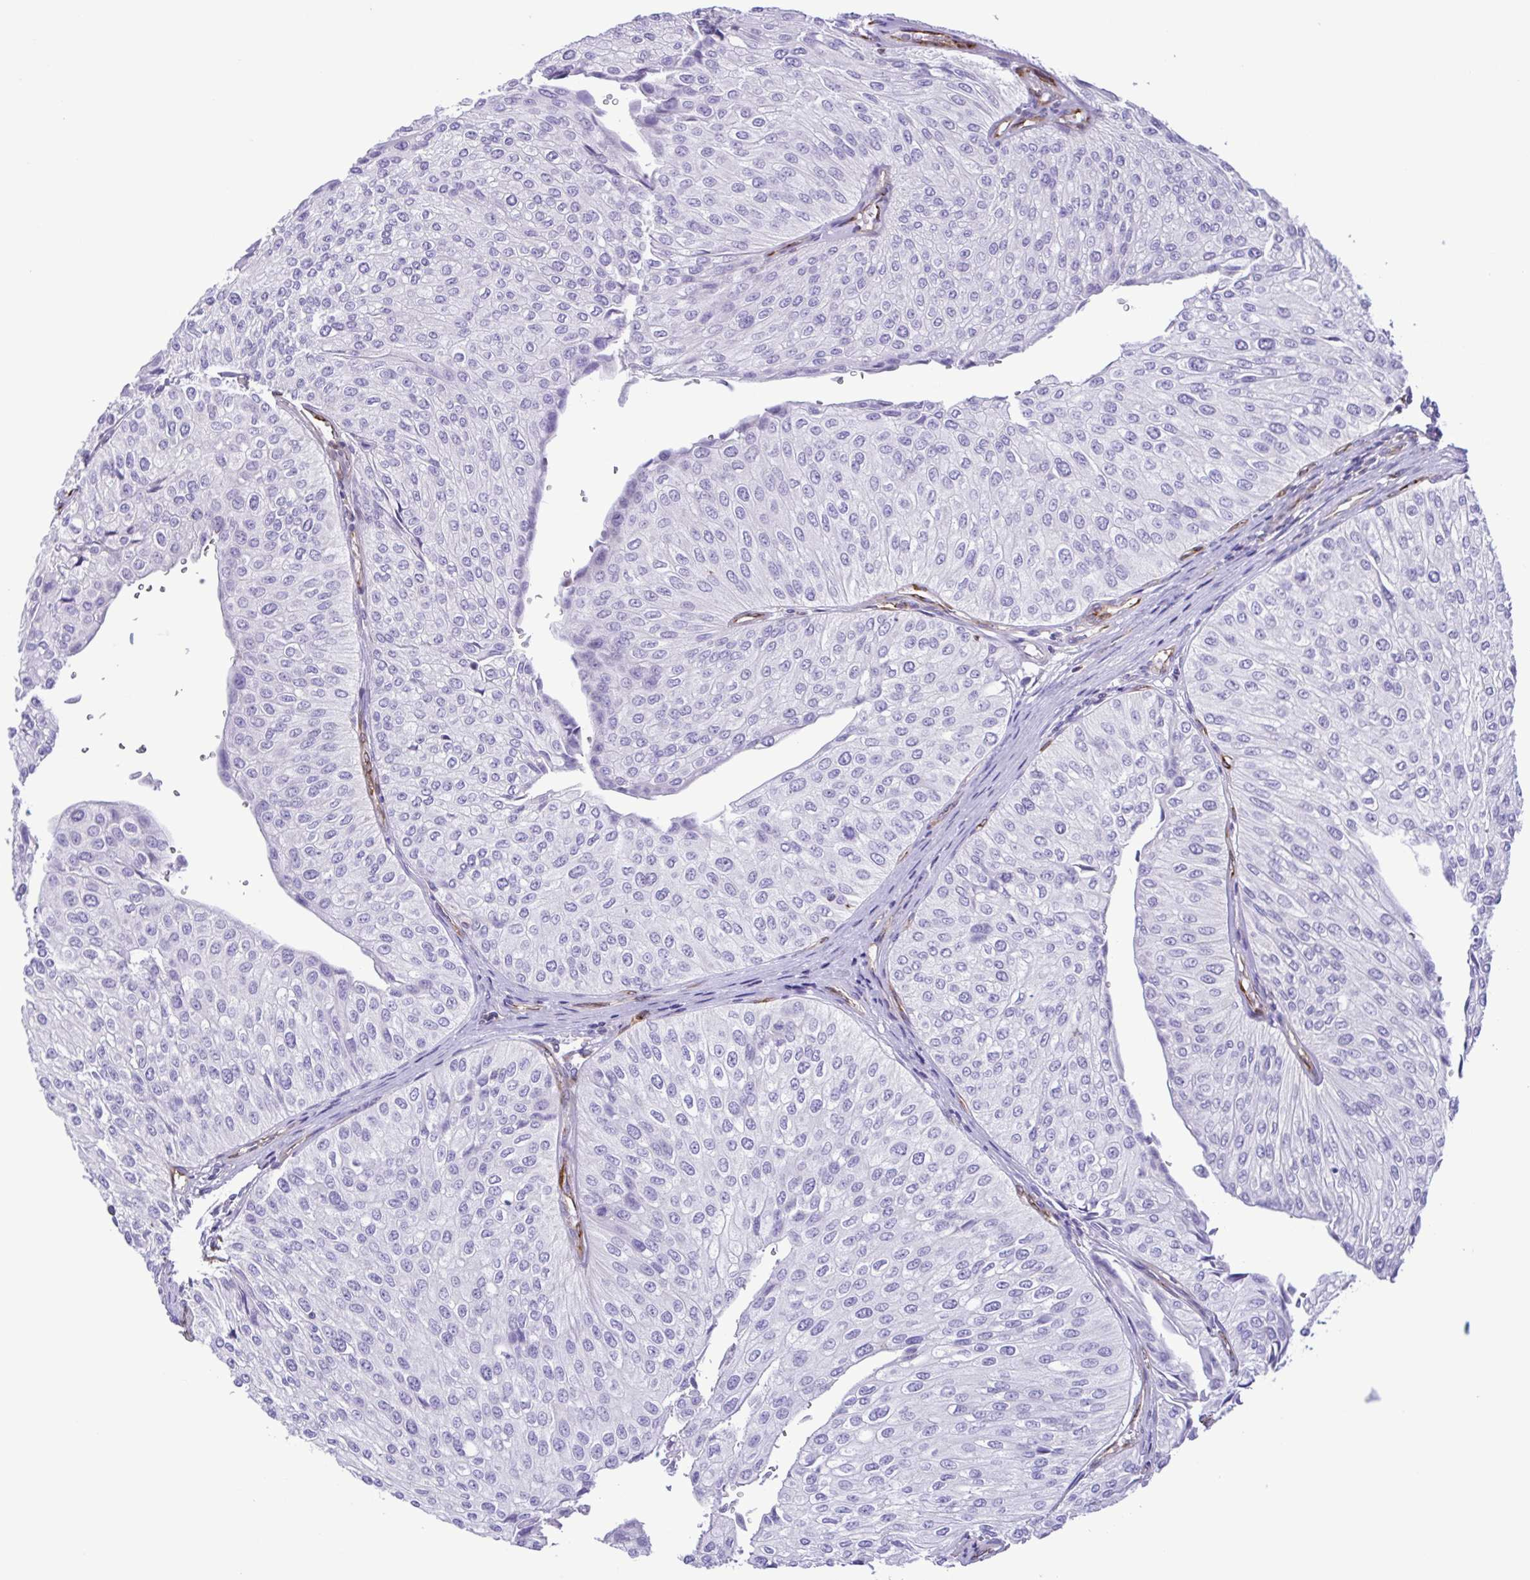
{"staining": {"intensity": "negative", "quantity": "none", "location": "none"}, "tissue": "urothelial cancer", "cell_type": "Tumor cells", "image_type": "cancer", "snomed": [{"axis": "morphology", "description": "Urothelial carcinoma, NOS"}, {"axis": "topography", "description": "Urinary bladder"}], "caption": "IHC micrograph of neoplastic tissue: human transitional cell carcinoma stained with DAB (3,3'-diaminobenzidine) reveals no significant protein positivity in tumor cells. (DAB immunohistochemistry (IHC) visualized using brightfield microscopy, high magnification).", "gene": "FLT1", "patient": {"sex": "male", "age": 67}}